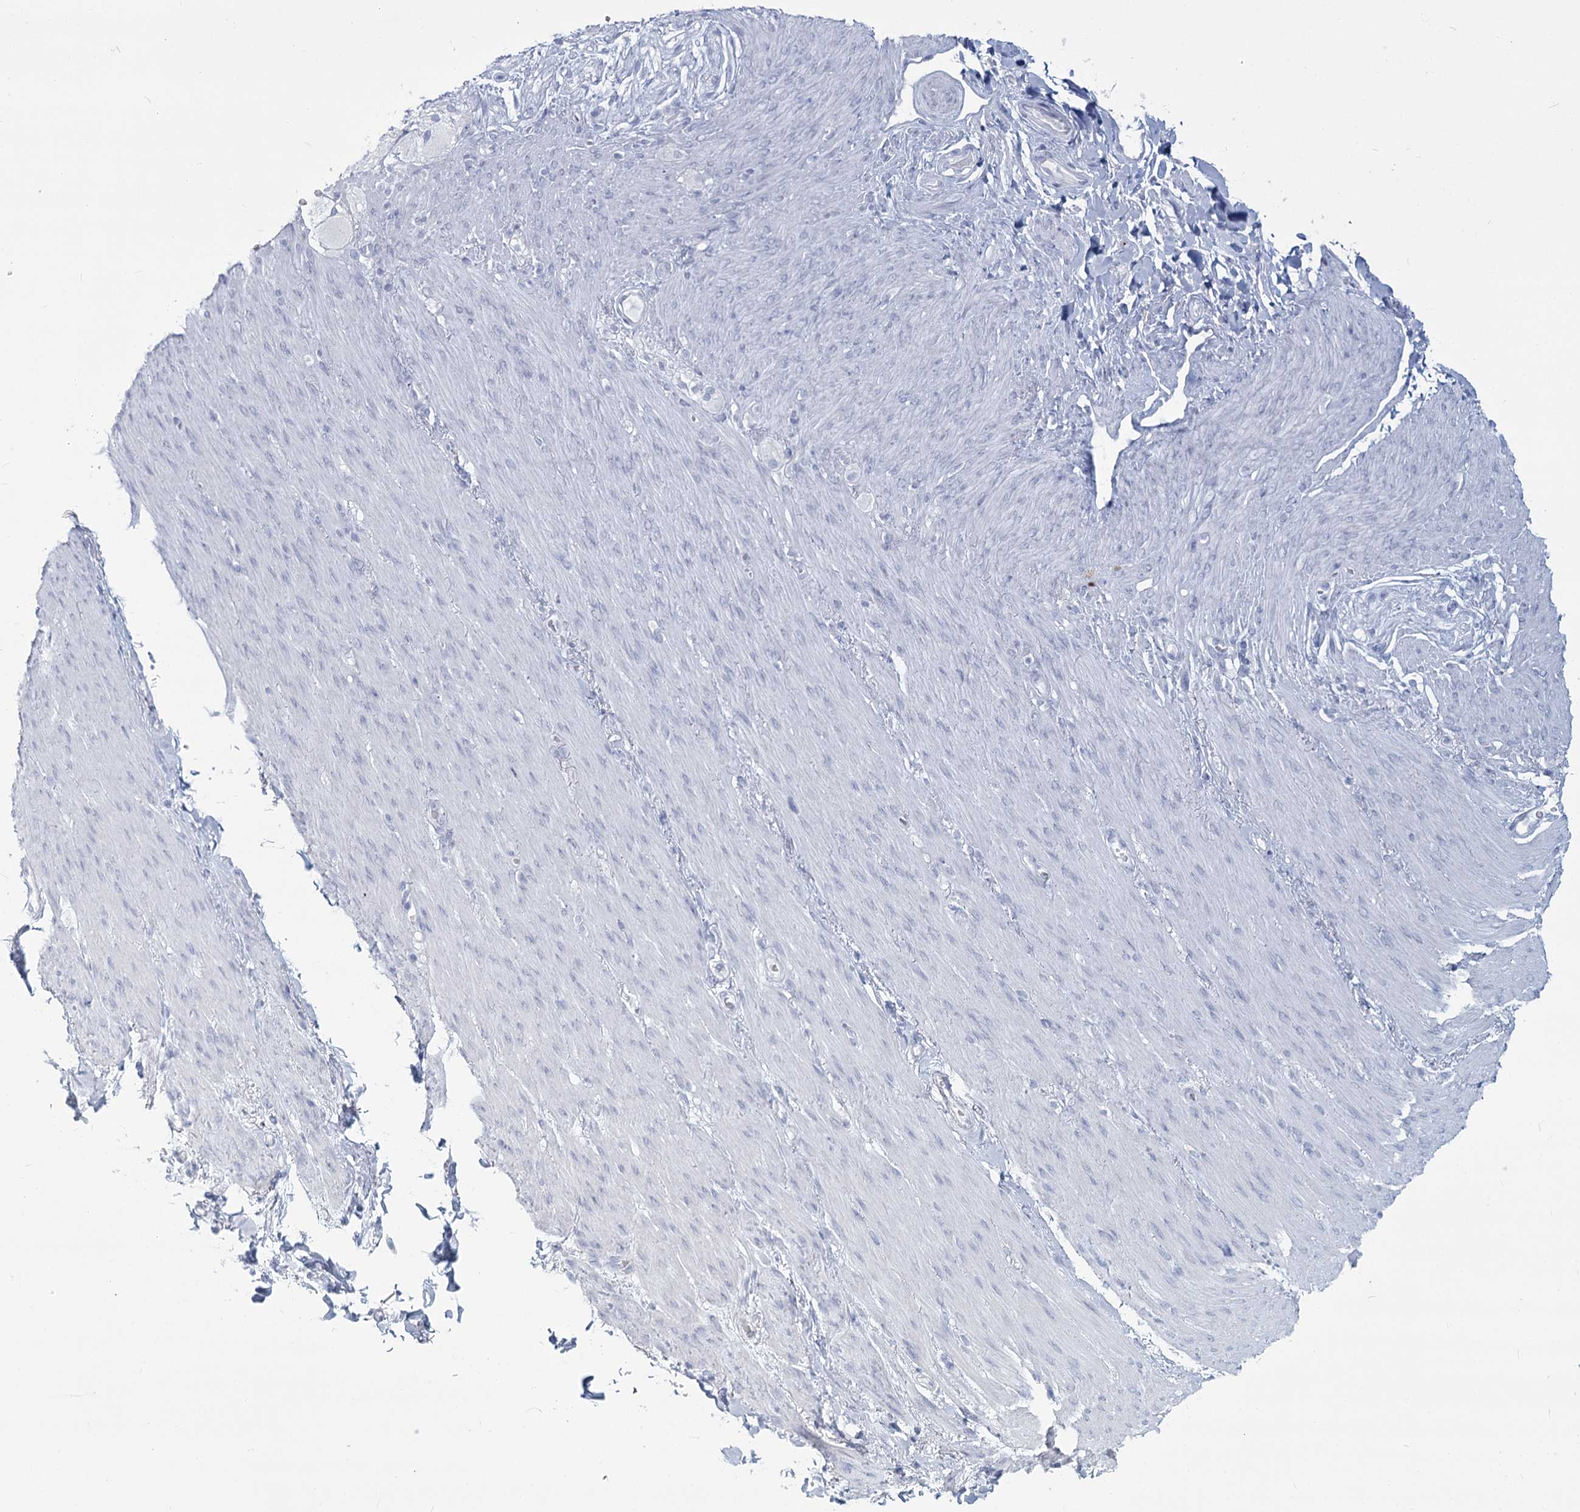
{"staining": {"intensity": "negative", "quantity": "none", "location": "none"}, "tissue": "adipose tissue", "cell_type": "Adipocytes", "image_type": "normal", "snomed": [{"axis": "morphology", "description": "Normal tissue, NOS"}, {"axis": "topography", "description": "Colon"}, {"axis": "topography", "description": "Peripheral nerve tissue"}], "caption": "DAB (3,3'-diaminobenzidine) immunohistochemical staining of normal adipose tissue displays no significant positivity in adipocytes. (IHC, brightfield microscopy, high magnification).", "gene": "SLC6A19", "patient": {"sex": "female", "age": 61}}